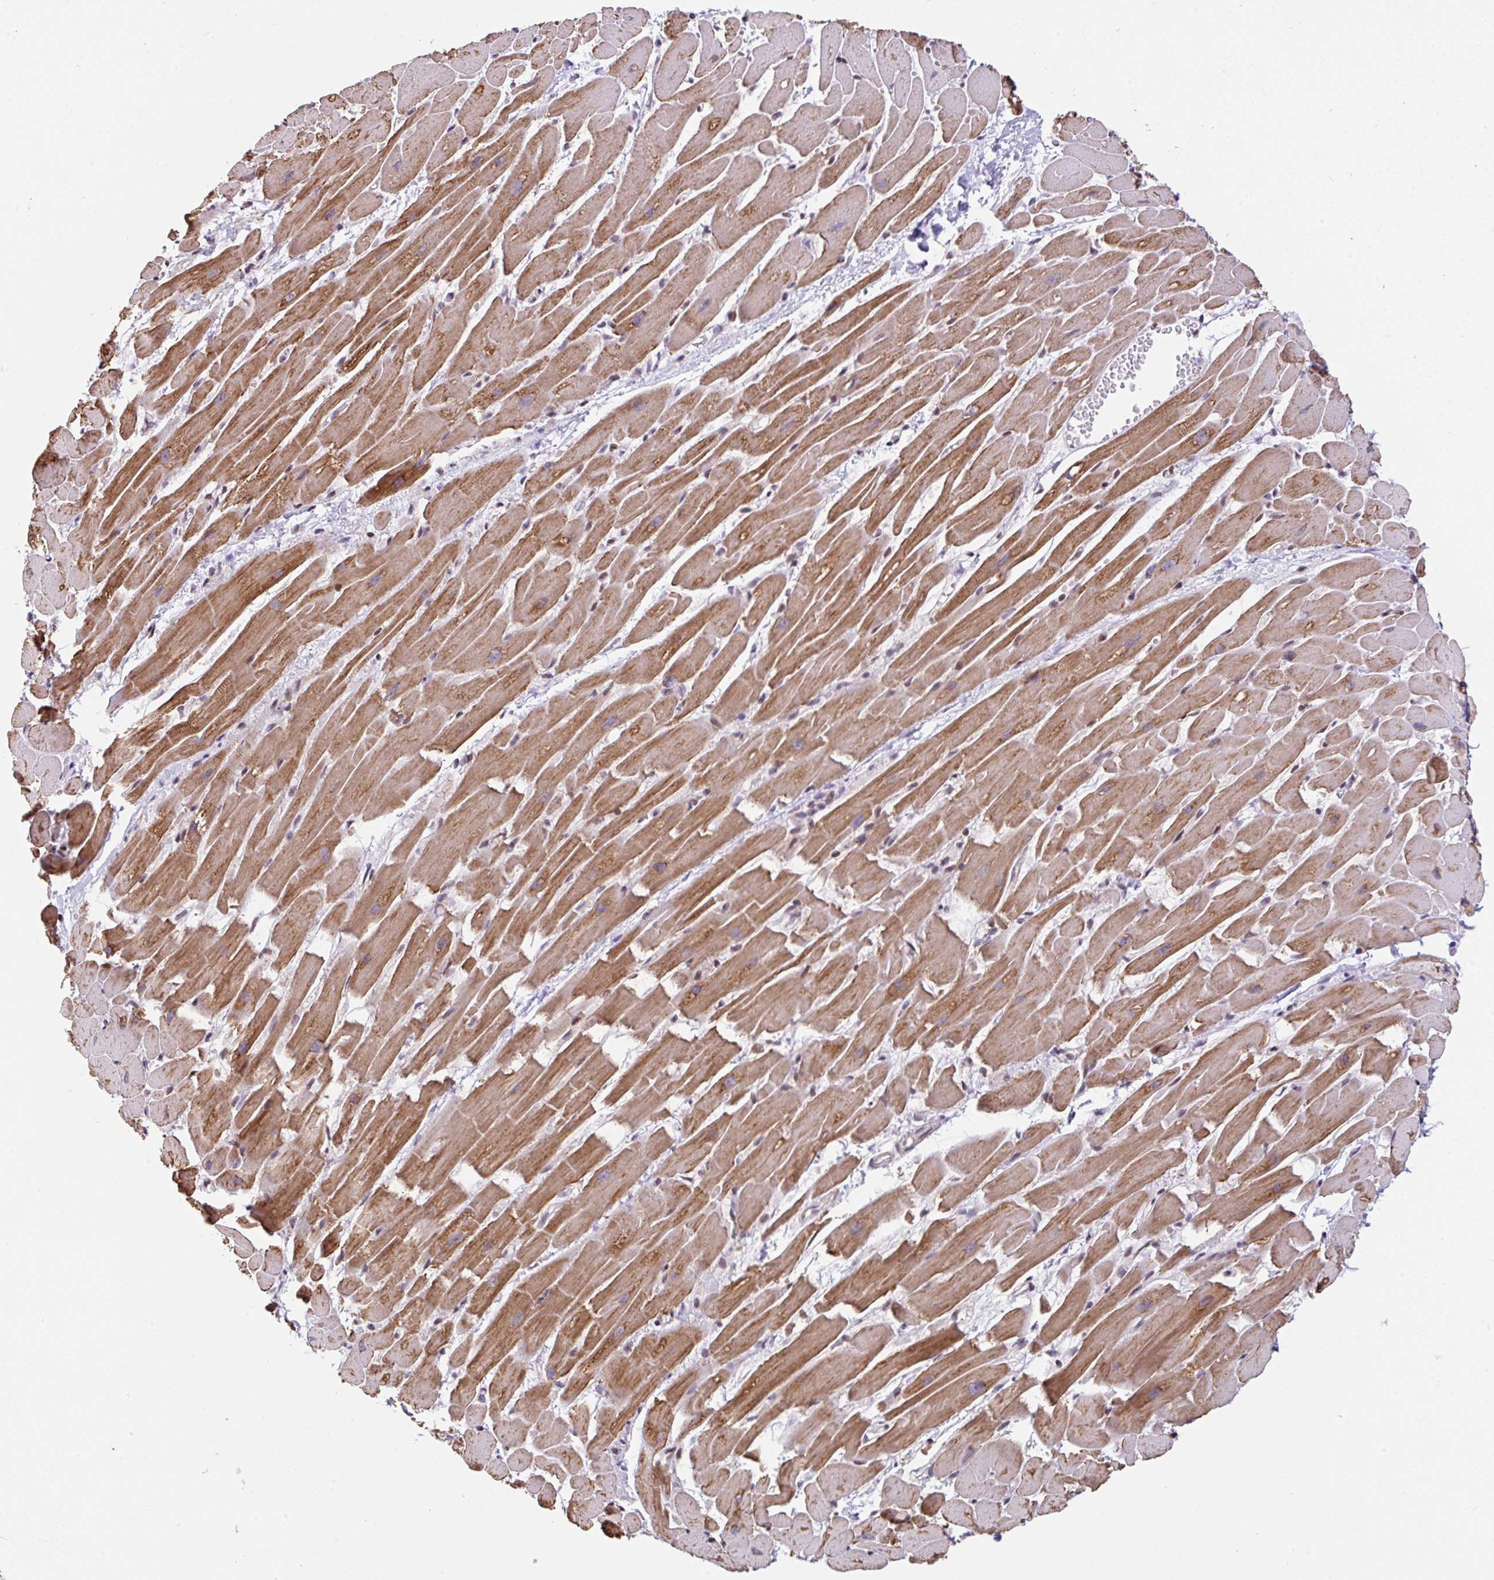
{"staining": {"intensity": "moderate", "quantity": ">75%", "location": "cytoplasmic/membranous"}, "tissue": "heart muscle", "cell_type": "Cardiomyocytes", "image_type": "normal", "snomed": [{"axis": "morphology", "description": "Normal tissue, NOS"}, {"axis": "topography", "description": "Heart"}], "caption": "DAB (3,3'-diaminobenzidine) immunohistochemical staining of normal heart muscle displays moderate cytoplasmic/membranous protein staining in approximately >75% of cardiomyocytes.", "gene": "FIGNL1", "patient": {"sex": "male", "age": 37}}